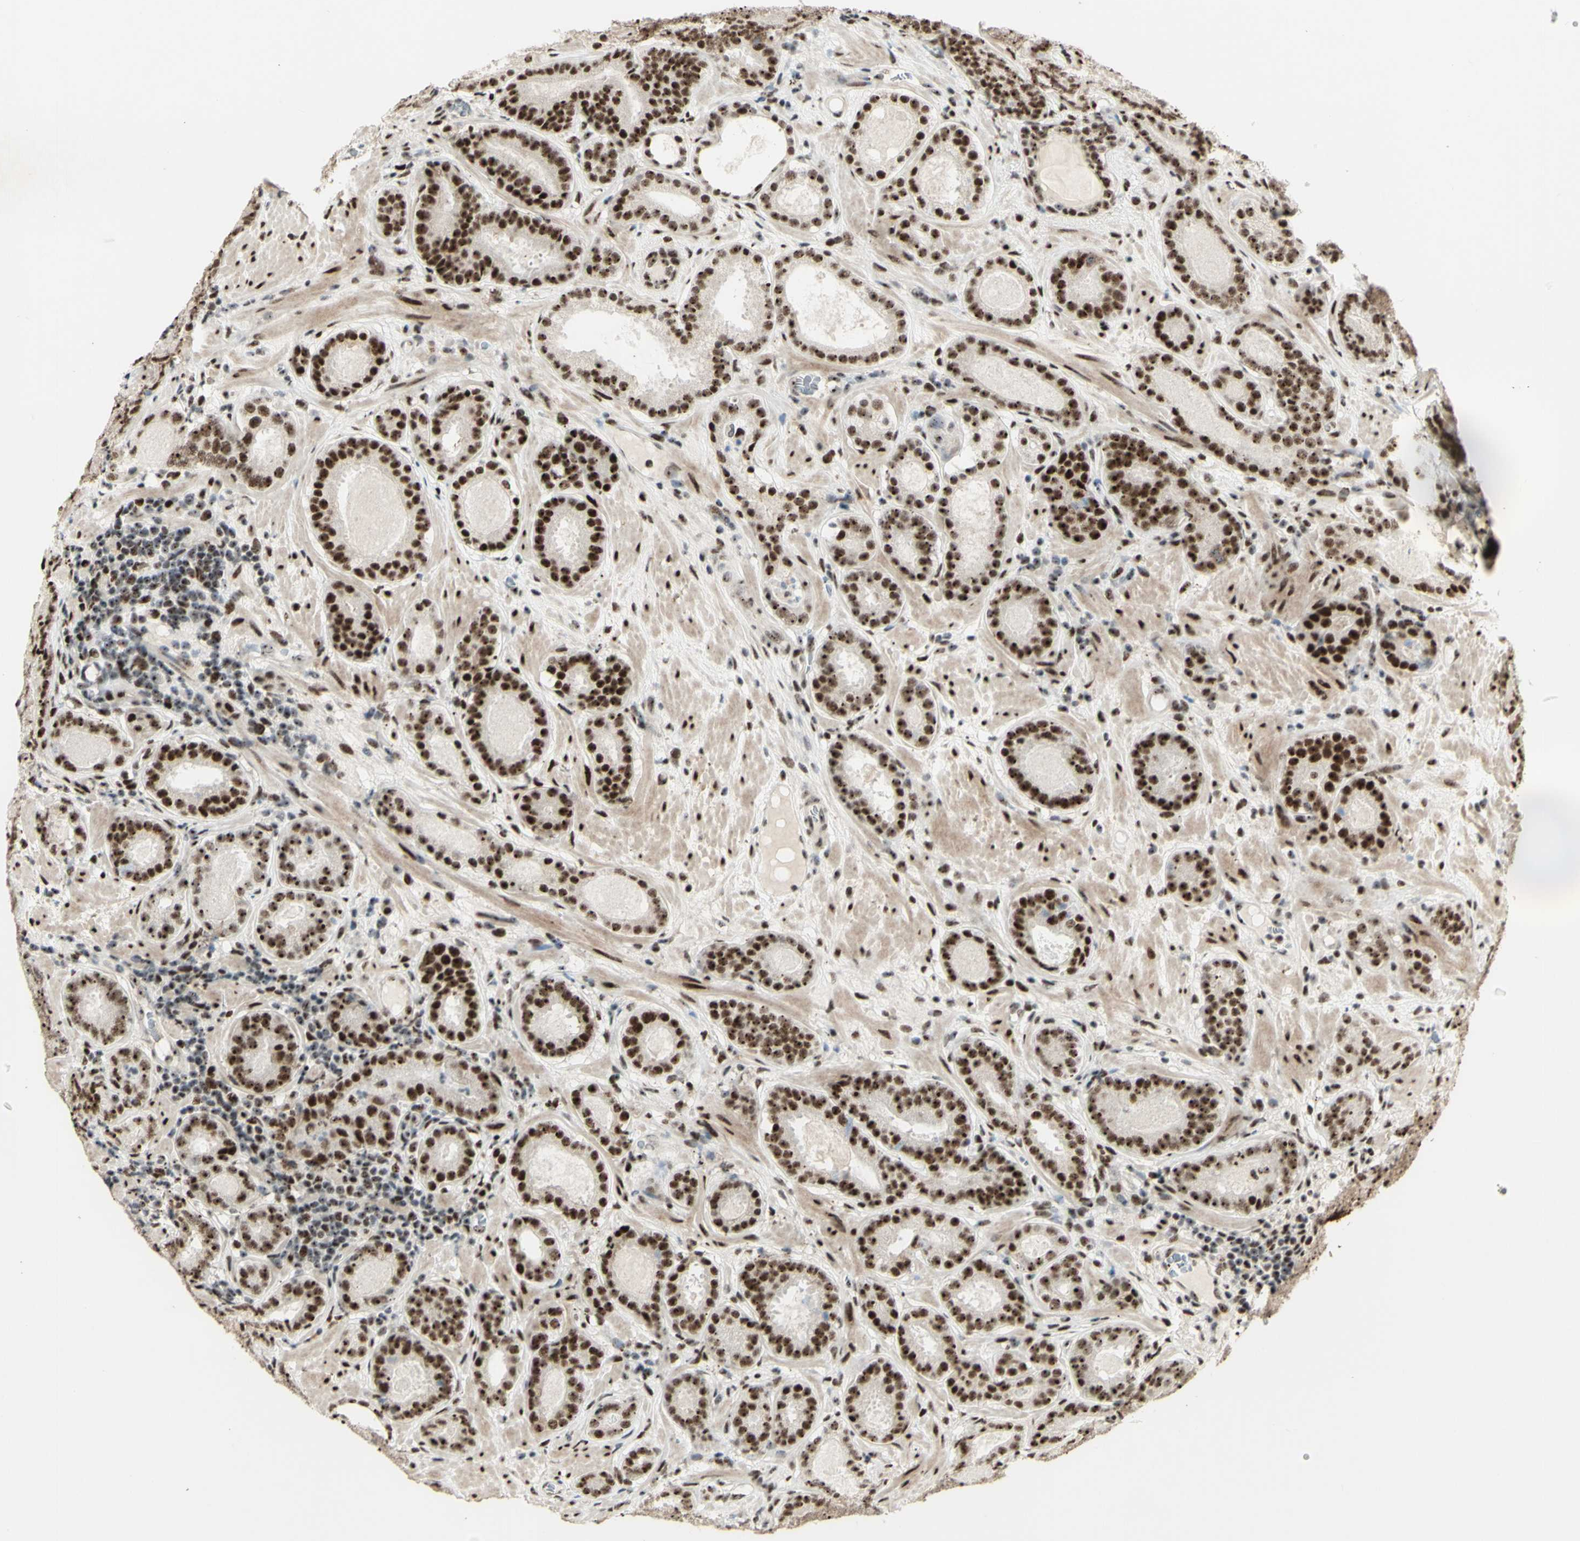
{"staining": {"intensity": "moderate", "quantity": ">75%", "location": "nuclear"}, "tissue": "prostate cancer", "cell_type": "Tumor cells", "image_type": "cancer", "snomed": [{"axis": "morphology", "description": "Adenocarcinoma, Low grade"}, {"axis": "topography", "description": "Prostate"}], "caption": "Immunohistochemical staining of prostate cancer (low-grade adenocarcinoma) exhibits moderate nuclear protein expression in about >75% of tumor cells.", "gene": "DHX9", "patient": {"sex": "male", "age": 69}}